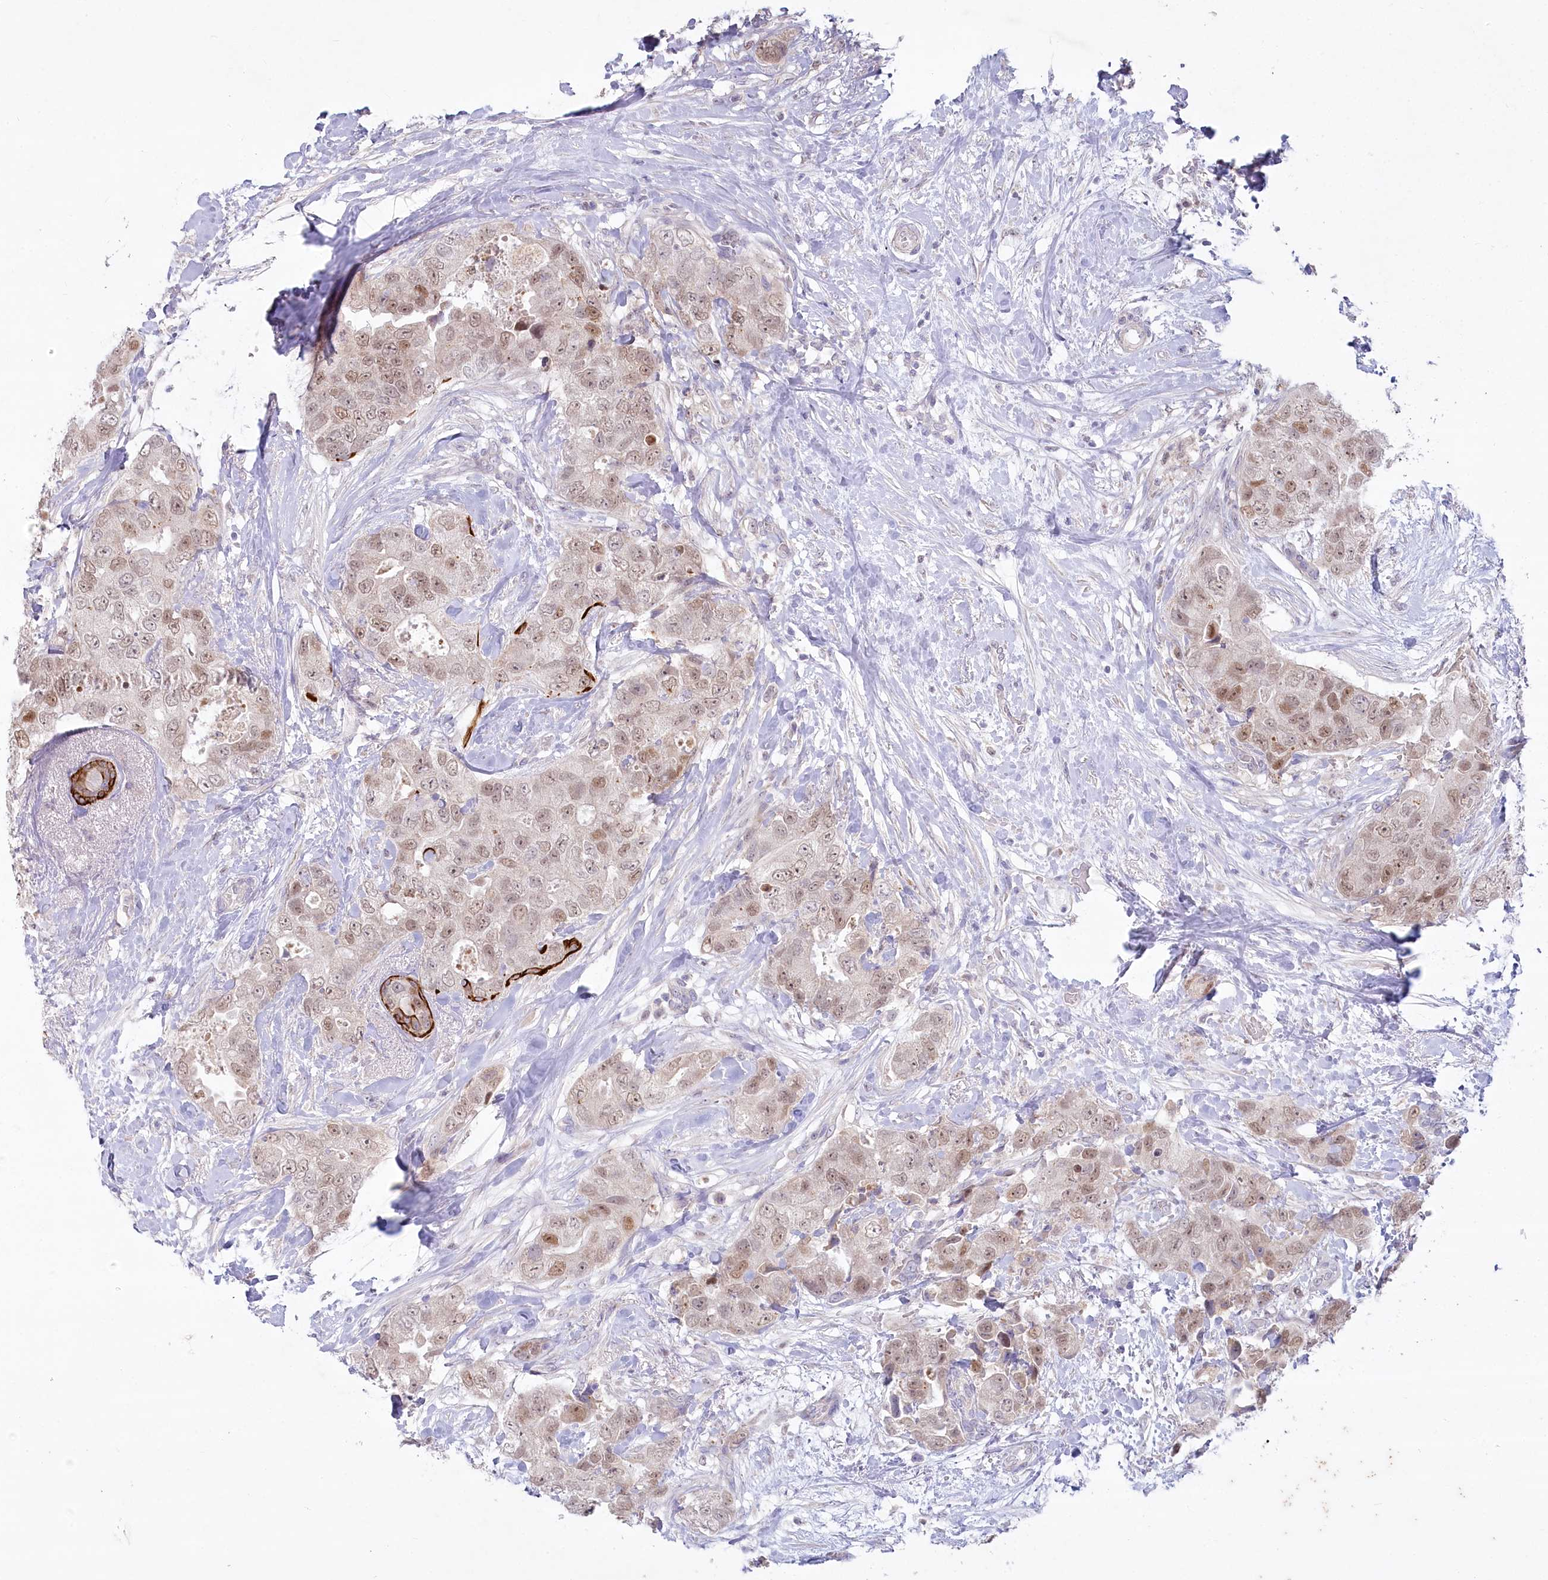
{"staining": {"intensity": "moderate", "quantity": ">75%", "location": "nuclear"}, "tissue": "breast cancer", "cell_type": "Tumor cells", "image_type": "cancer", "snomed": [{"axis": "morphology", "description": "Duct carcinoma"}, {"axis": "topography", "description": "Breast"}], "caption": "IHC staining of intraductal carcinoma (breast), which demonstrates medium levels of moderate nuclear expression in about >75% of tumor cells indicating moderate nuclear protein expression. The staining was performed using DAB (brown) for protein detection and nuclei were counterstained in hematoxylin (blue).", "gene": "ABITRAM", "patient": {"sex": "female", "age": 62}}